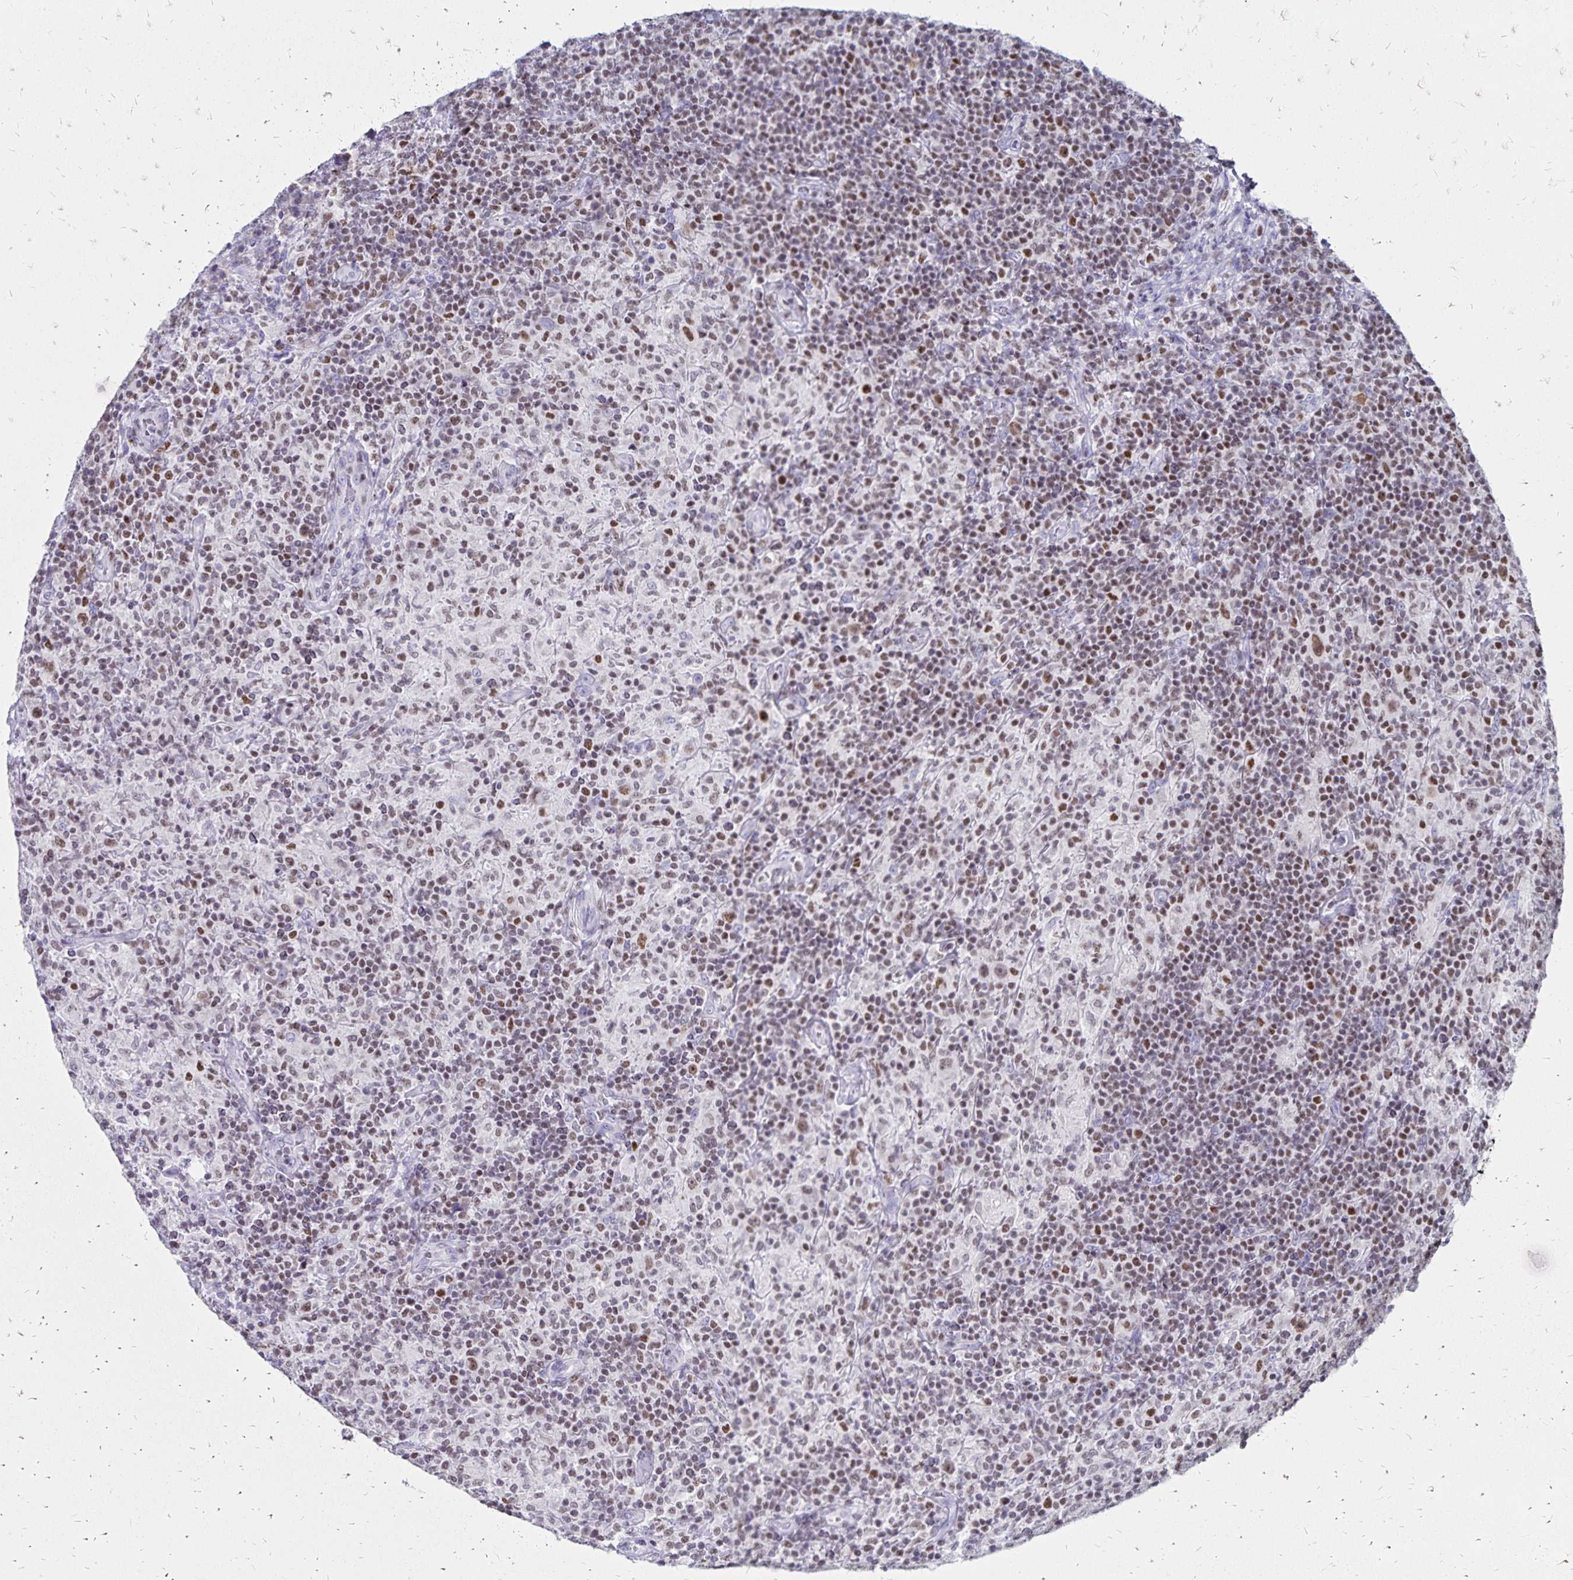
{"staining": {"intensity": "weak", "quantity": "25%-75%", "location": "nuclear"}, "tissue": "lymphoma", "cell_type": "Tumor cells", "image_type": "cancer", "snomed": [{"axis": "morphology", "description": "Hodgkin's disease, NOS"}, {"axis": "topography", "description": "Lymph node"}], "caption": "This photomicrograph shows Hodgkin's disease stained with IHC to label a protein in brown. The nuclear of tumor cells show weak positivity for the protein. Nuclei are counter-stained blue.", "gene": "IKZF1", "patient": {"sex": "male", "age": 70}}